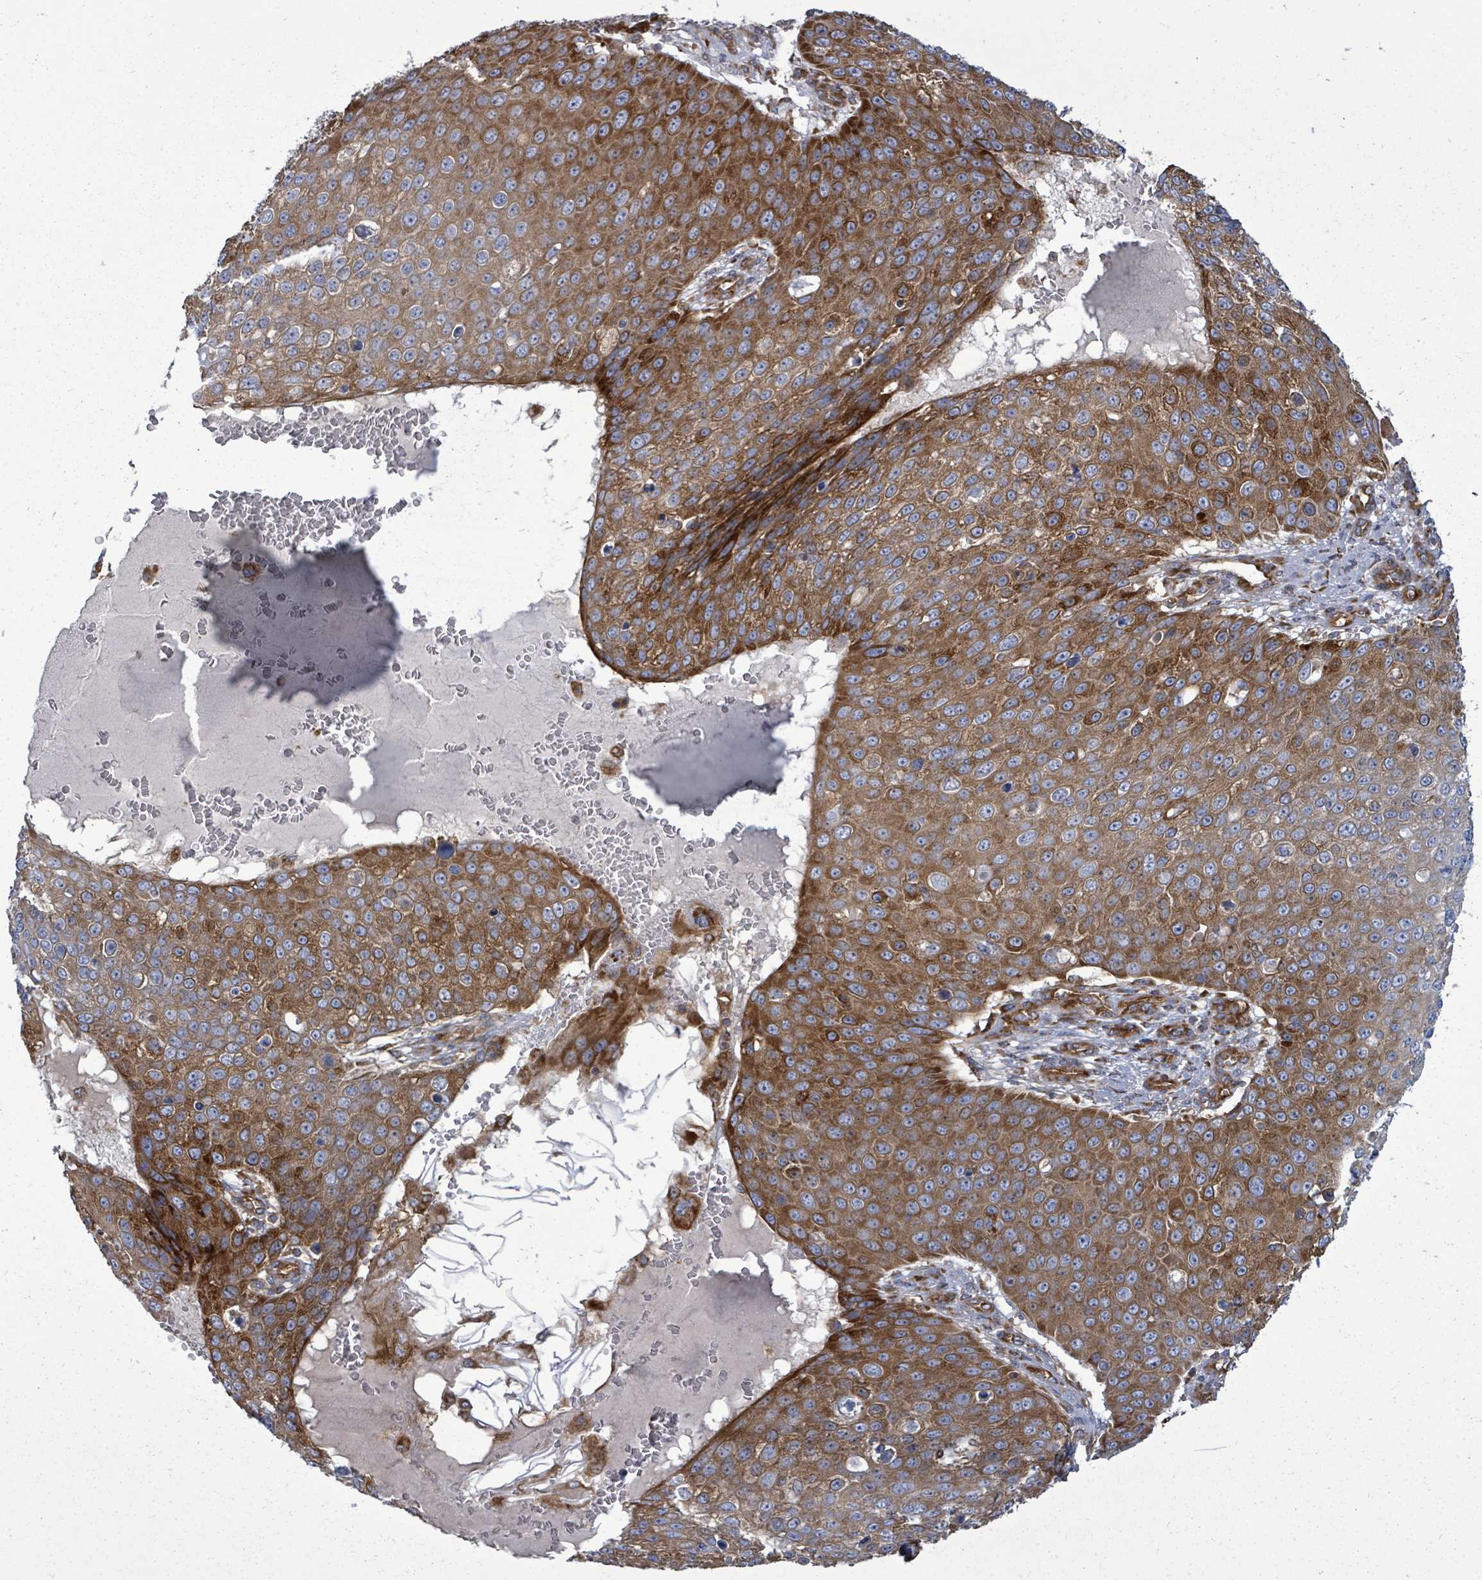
{"staining": {"intensity": "strong", "quantity": "25%-75%", "location": "cytoplasmic/membranous"}, "tissue": "skin cancer", "cell_type": "Tumor cells", "image_type": "cancer", "snomed": [{"axis": "morphology", "description": "Squamous cell carcinoma, NOS"}, {"axis": "topography", "description": "Skin"}], "caption": "The image reveals immunohistochemical staining of skin squamous cell carcinoma. There is strong cytoplasmic/membranous staining is present in about 25%-75% of tumor cells. (DAB (3,3'-diaminobenzidine) = brown stain, brightfield microscopy at high magnification).", "gene": "EIF3C", "patient": {"sex": "male", "age": 71}}